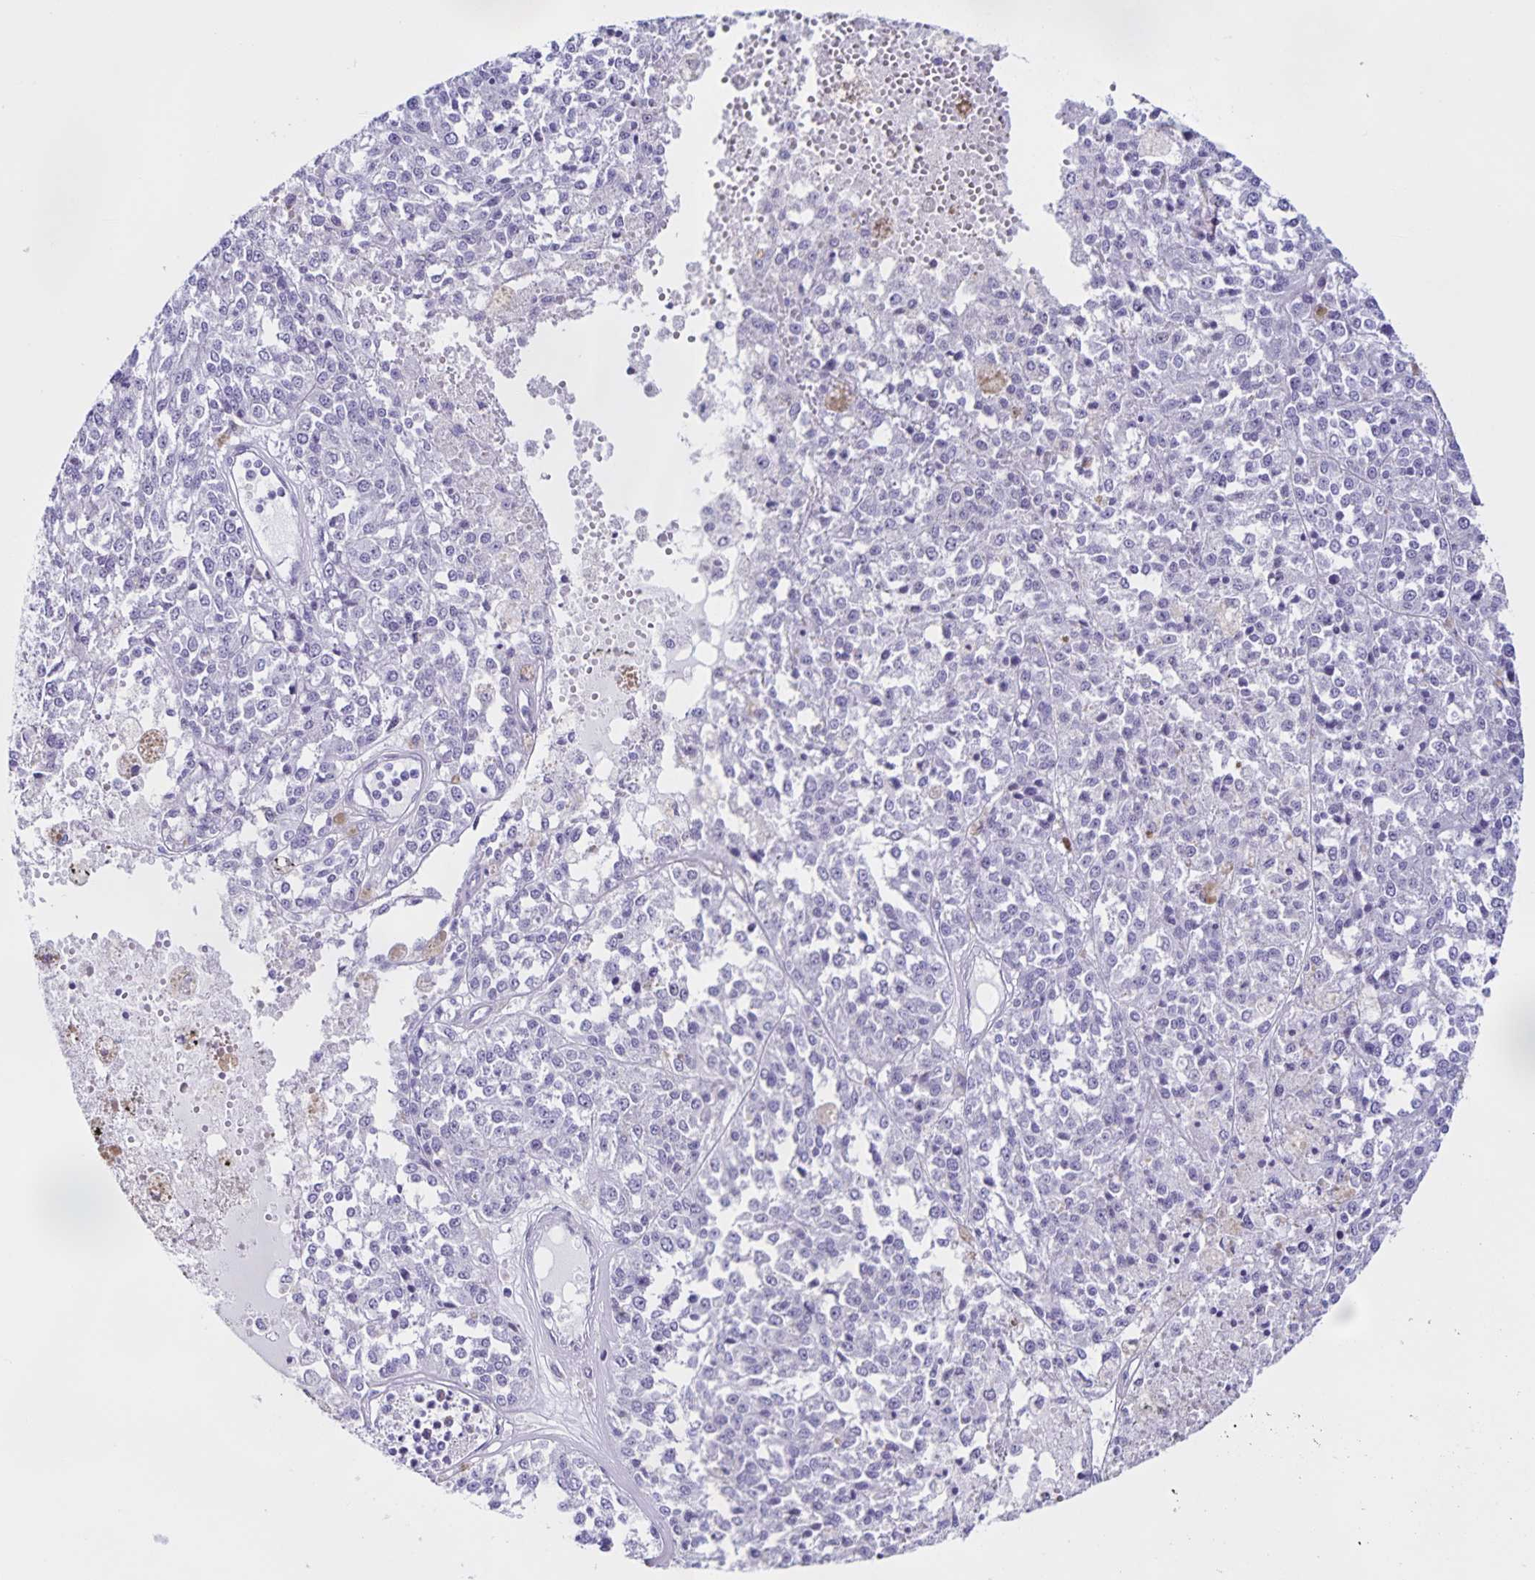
{"staining": {"intensity": "negative", "quantity": "none", "location": "none"}, "tissue": "melanoma", "cell_type": "Tumor cells", "image_type": "cancer", "snomed": [{"axis": "morphology", "description": "Malignant melanoma, Metastatic site"}, {"axis": "topography", "description": "Lymph node"}], "caption": "Immunohistochemistry micrograph of neoplastic tissue: human melanoma stained with DAB (3,3'-diaminobenzidine) reveals no significant protein positivity in tumor cells.", "gene": "FAM170A", "patient": {"sex": "female", "age": 64}}